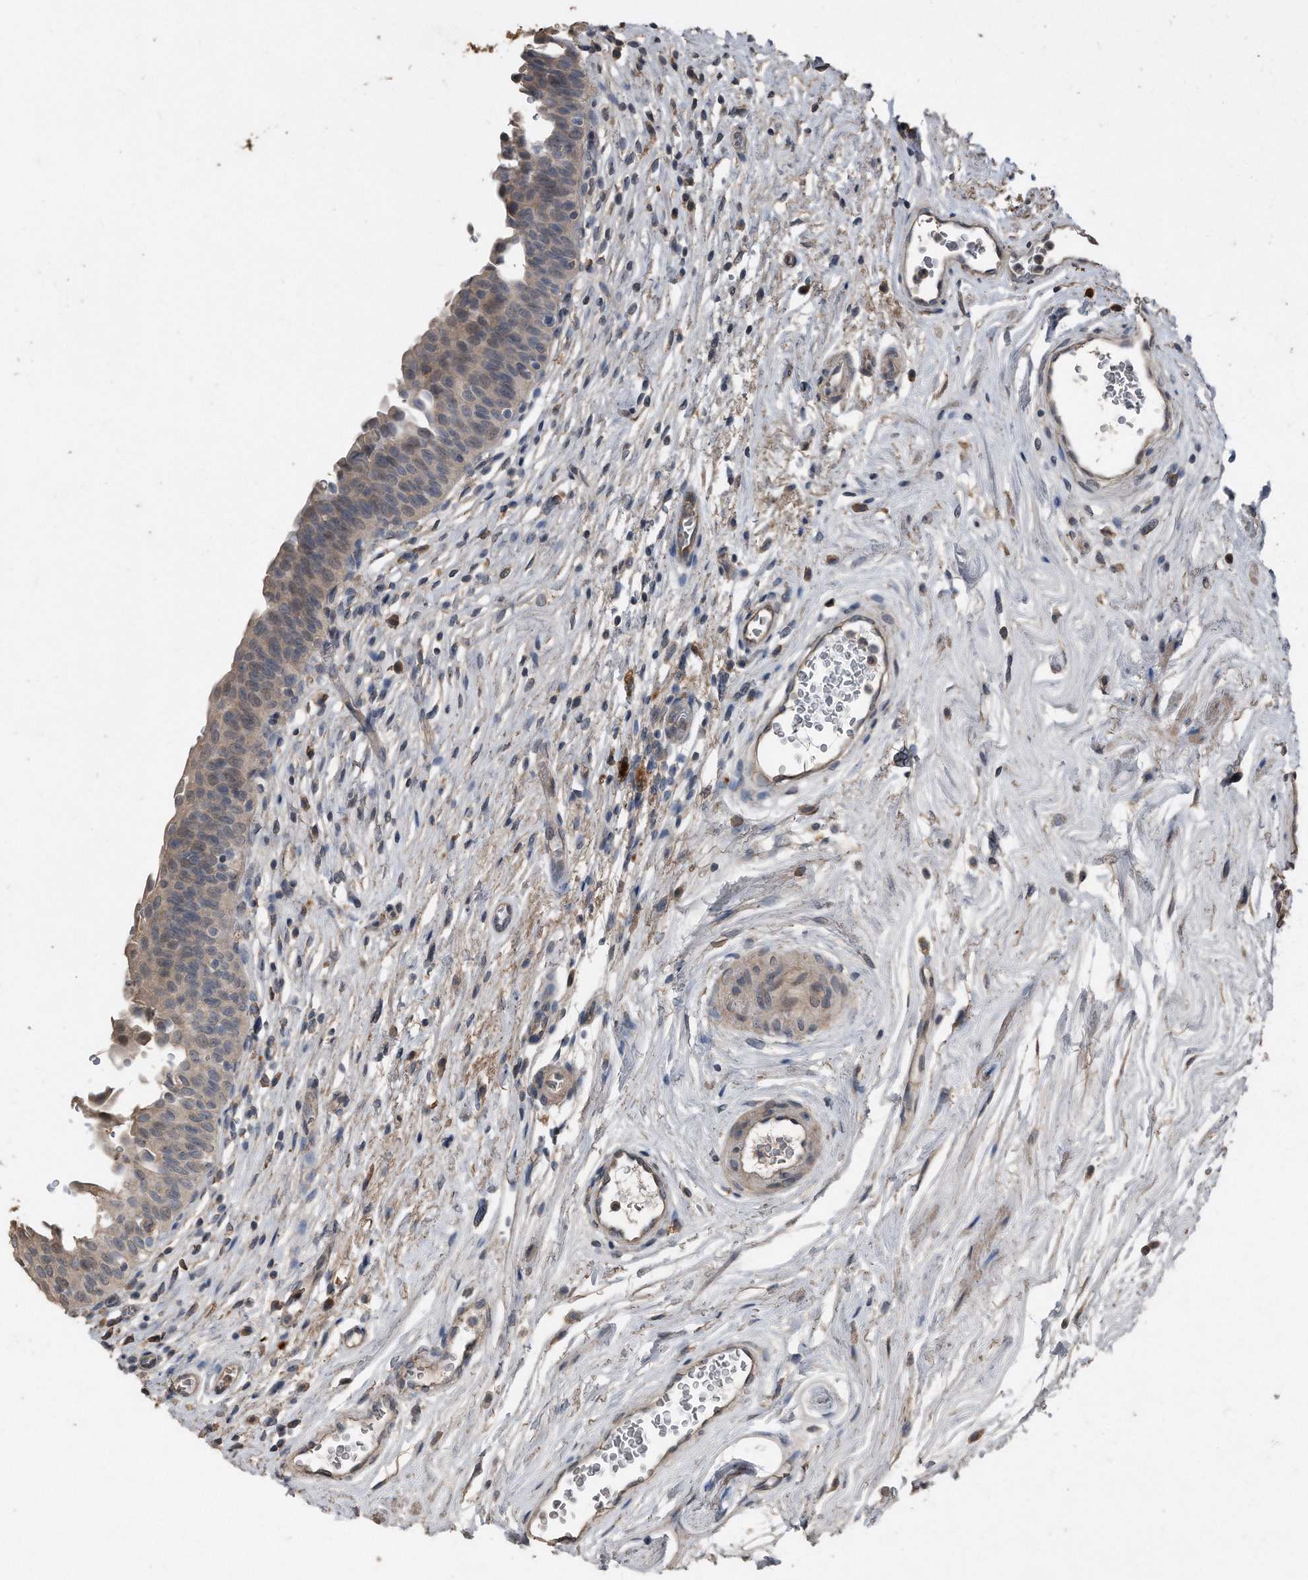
{"staining": {"intensity": "weak", "quantity": "25%-75%", "location": "cytoplasmic/membranous,nuclear"}, "tissue": "urinary bladder", "cell_type": "Urothelial cells", "image_type": "normal", "snomed": [{"axis": "morphology", "description": "Normal tissue, NOS"}, {"axis": "topography", "description": "Urinary bladder"}], "caption": "Brown immunohistochemical staining in normal urinary bladder demonstrates weak cytoplasmic/membranous,nuclear expression in about 25%-75% of urothelial cells. (Brightfield microscopy of DAB IHC at high magnification).", "gene": "ANKRD10", "patient": {"sex": "male", "age": 83}}